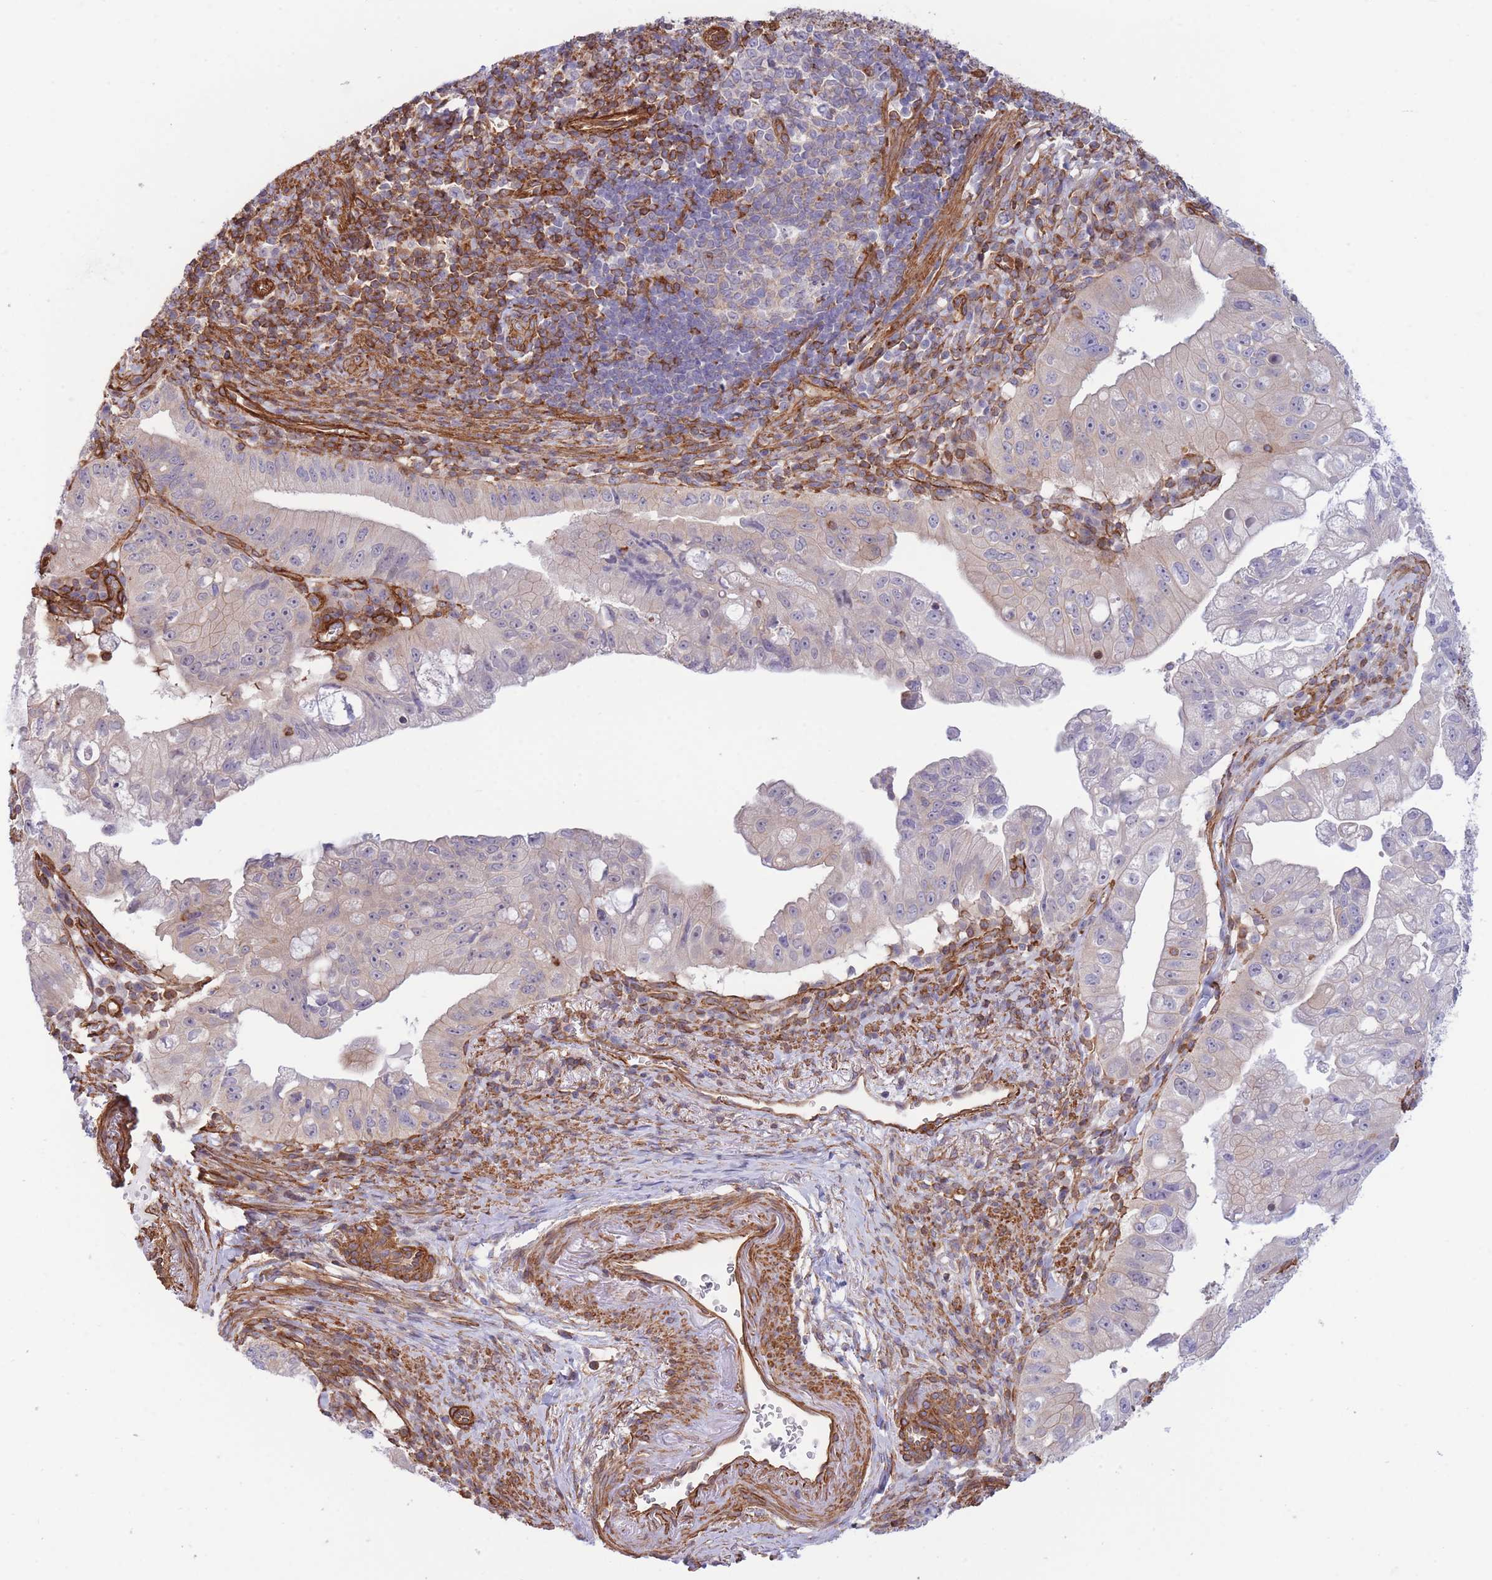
{"staining": {"intensity": "weak", "quantity": "<25%", "location": "cytoplasmic/membranous"}, "tissue": "pancreatic cancer", "cell_type": "Tumor cells", "image_type": "cancer", "snomed": [{"axis": "morphology", "description": "Adenocarcinoma, NOS"}, {"axis": "topography", "description": "Pancreas"}], "caption": "Tumor cells show no significant protein staining in pancreatic cancer (adenocarcinoma).", "gene": "CDC25B", "patient": {"sex": "male", "age": 70}}